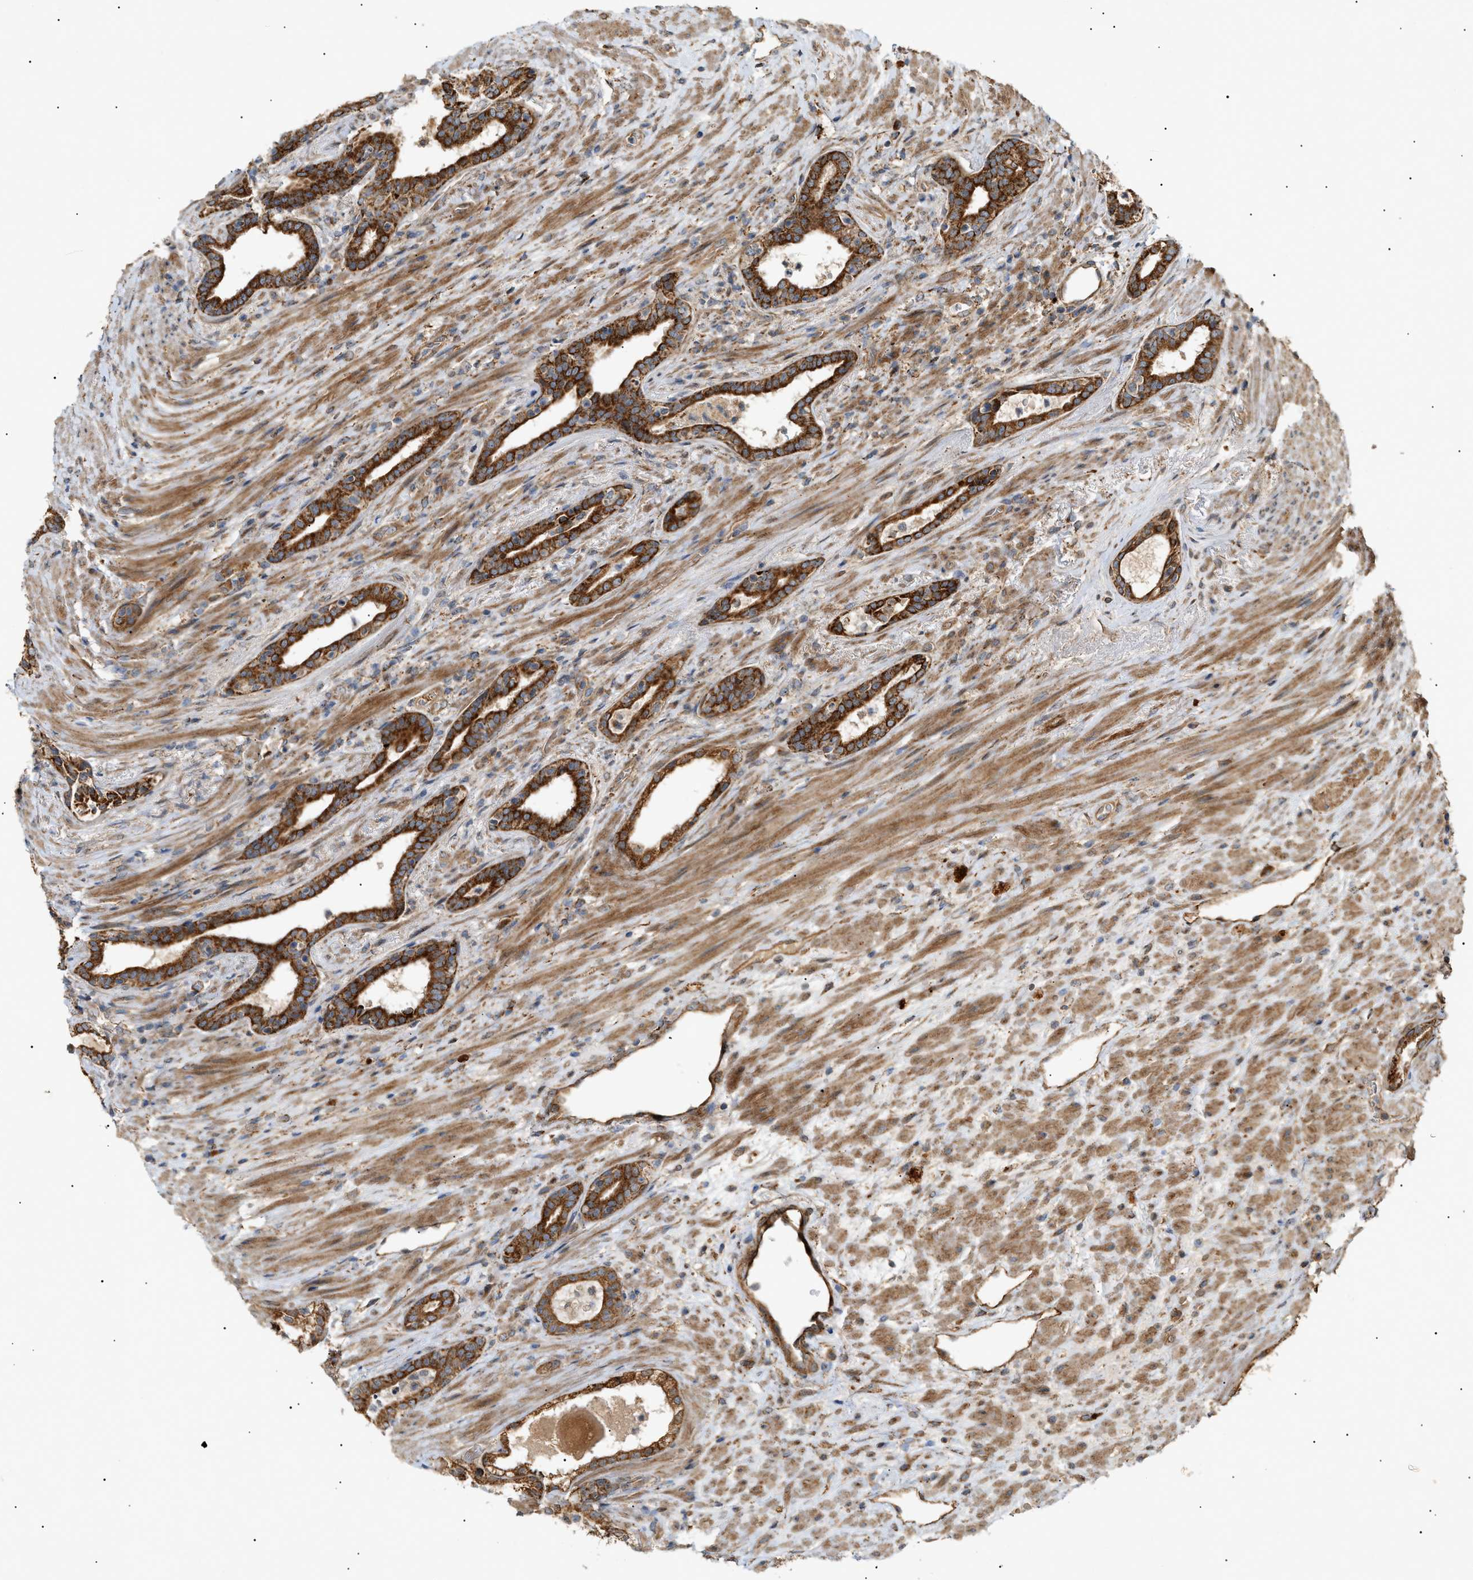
{"staining": {"intensity": "strong", "quantity": ">75%", "location": "cytoplasmic/membranous"}, "tissue": "prostate cancer", "cell_type": "Tumor cells", "image_type": "cancer", "snomed": [{"axis": "morphology", "description": "Adenocarcinoma, High grade"}, {"axis": "topography", "description": "Prostate"}], "caption": "An image of high-grade adenocarcinoma (prostate) stained for a protein demonstrates strong cytoplasmic/membranous brown staining in tumor cells. Ihc stains the protein of interest in brown and the nuclei are stained blue.", "gene": "MTCH1", "patient": {"sex": "male", "age": 71}}